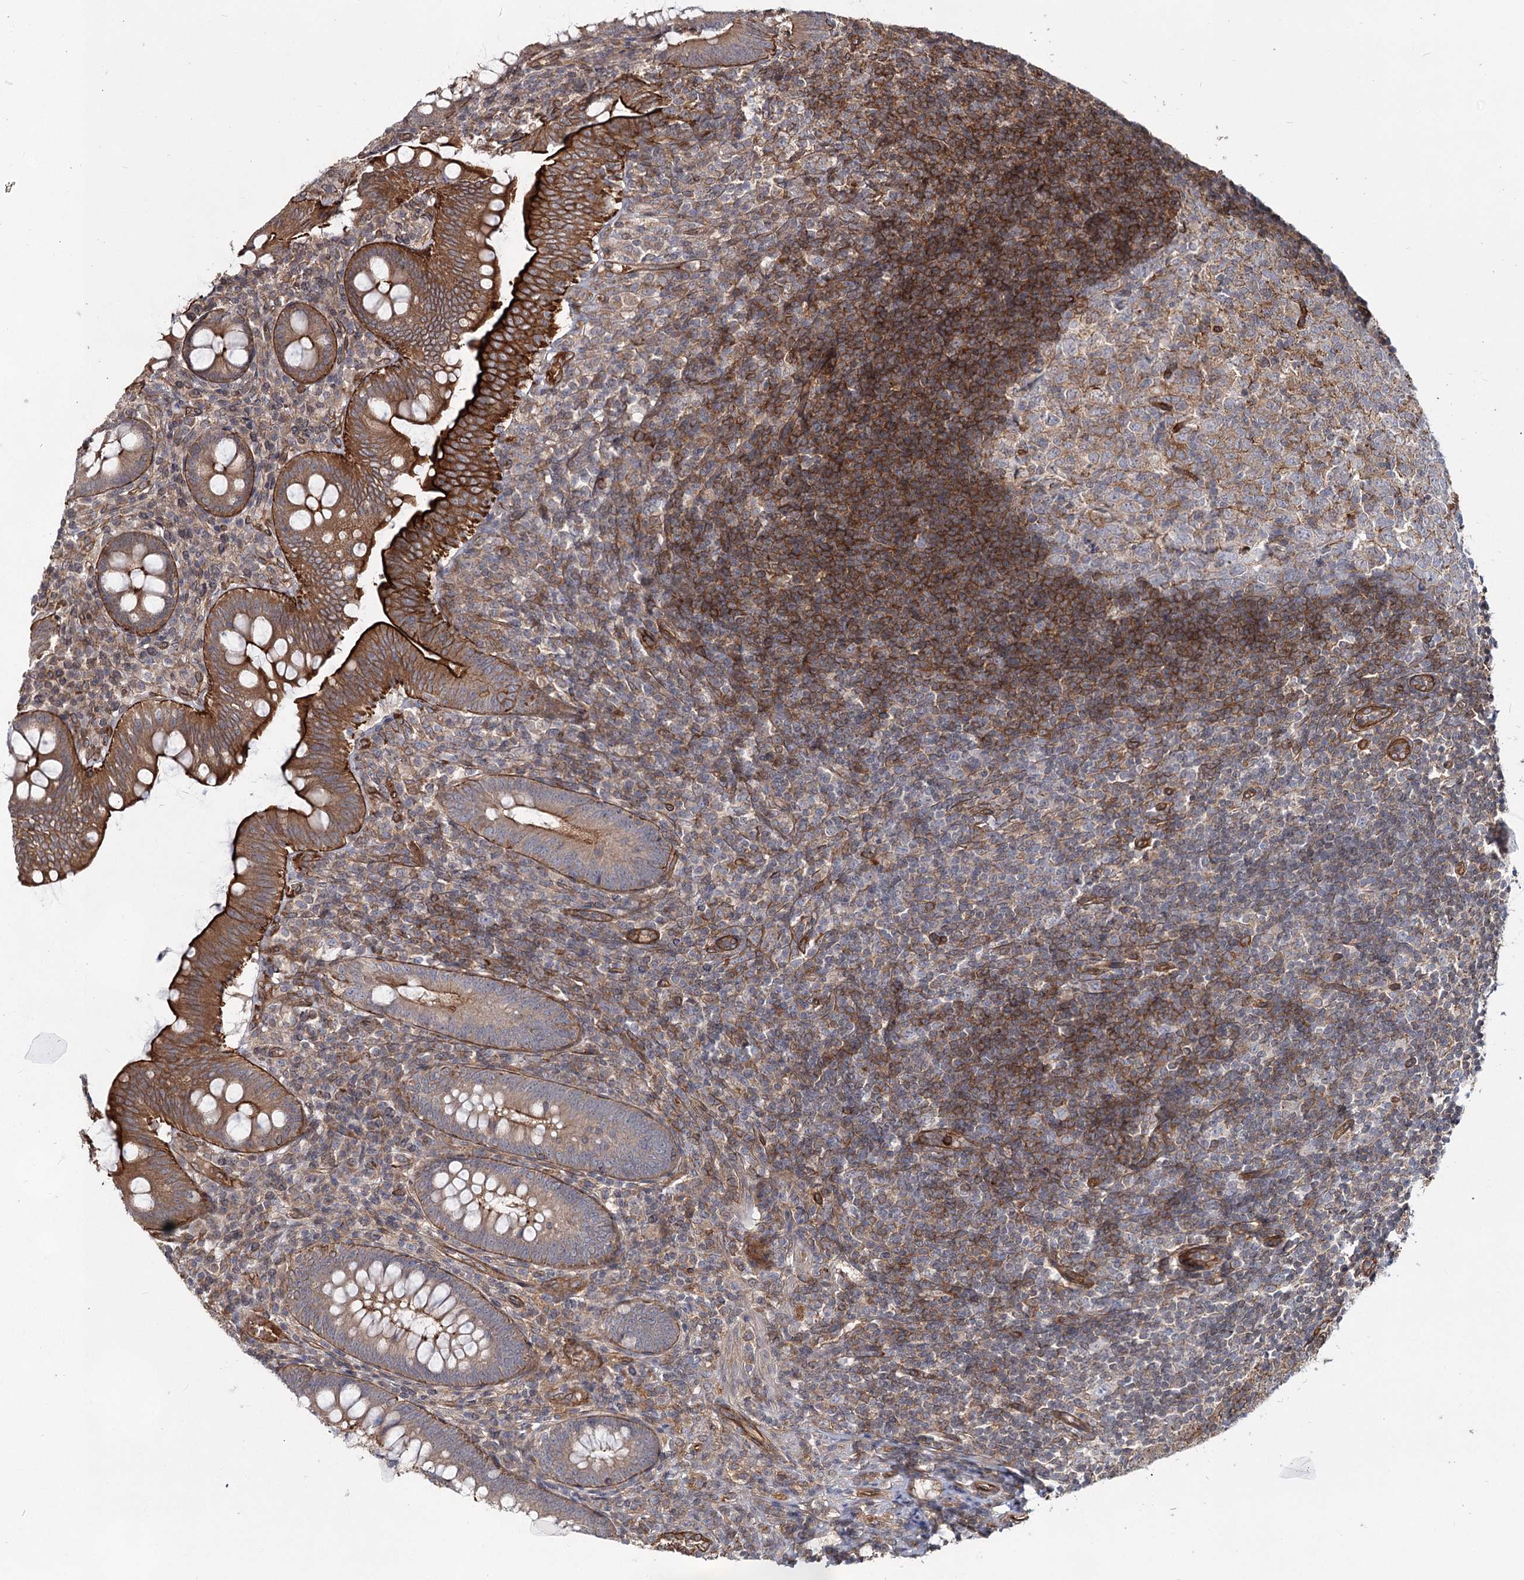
{"staining": {"intensity": "strong", "quantity": "25%-75%", "location": "cytoplasmic/membranous"}, "tissue": "appendix", "cell_type": "Glandular cells", "image_type": "normal", "snomed": [{"axis": "morphology", "description": "Normal tissue, NOS"}, {"axis": "topography", "description": "Appendix"}], "caption": "IHC image of benign appendix stained for a protein (brown), which demonstrates high levels of strong cytoplasmic/membranous staining in approximately 25%-75% of glandular cells.", "gene": "IQSEC1", "patient": {"sex": "male", "age": 14}}